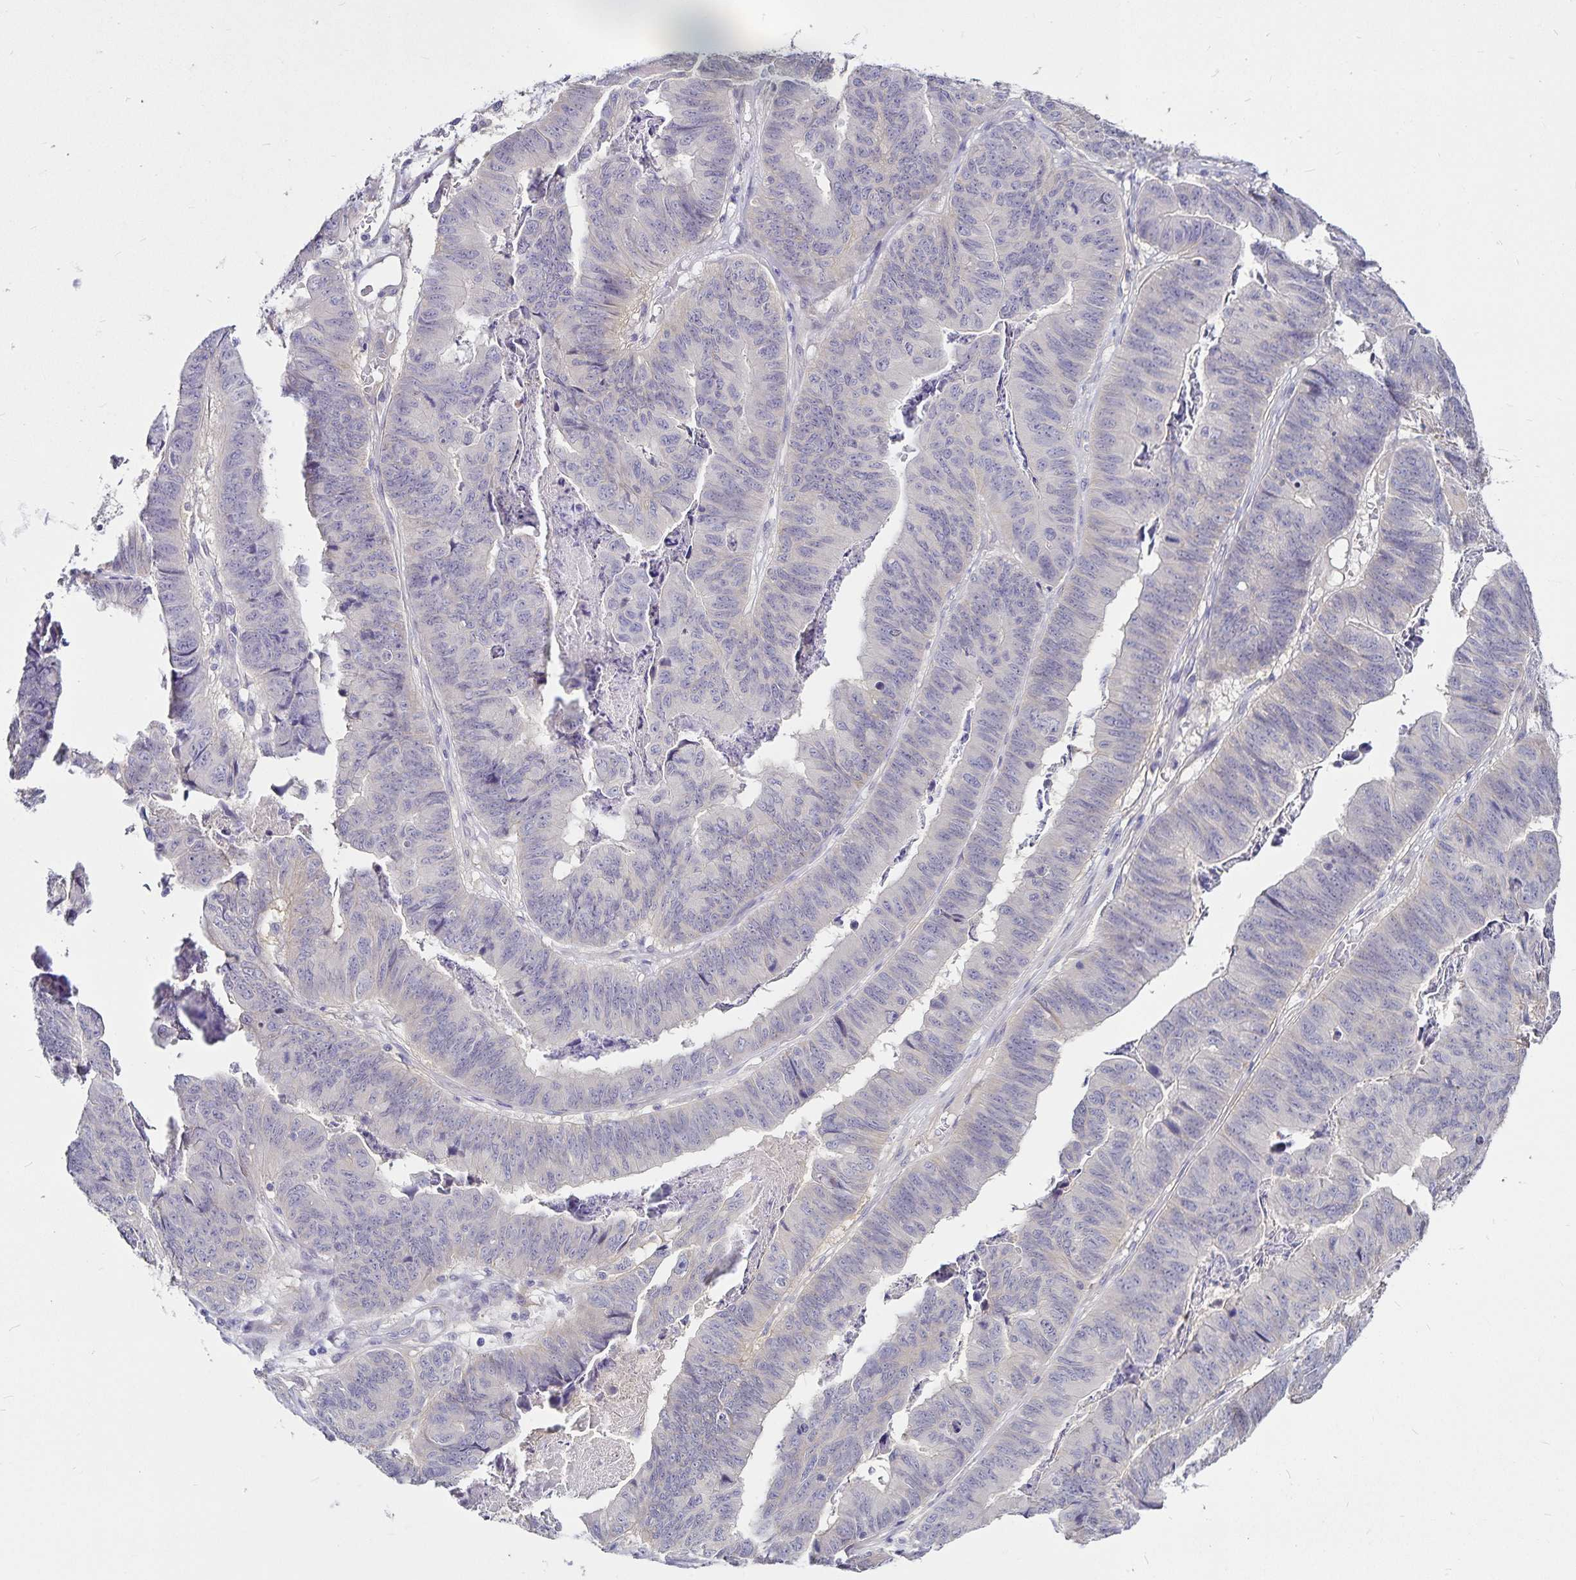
{"staining": {"intensity": "negative", "quantity": "none", "location": "none"}, "tissue": "stomach cancer", "cell_type": "Tumor cells", "image_type": "cancer", "snomed": [{"axis": "morphology", "description": "Adenocarcinoma, NOS"}, {"axis": "topography", "description": "Stomach, lower"}], "caption": "The image demonstrates no significant staining in tumor cells of stomach adenocarcinoma.", "gene": "GNG12", "patient": {"sex": "male", "age": 77}}